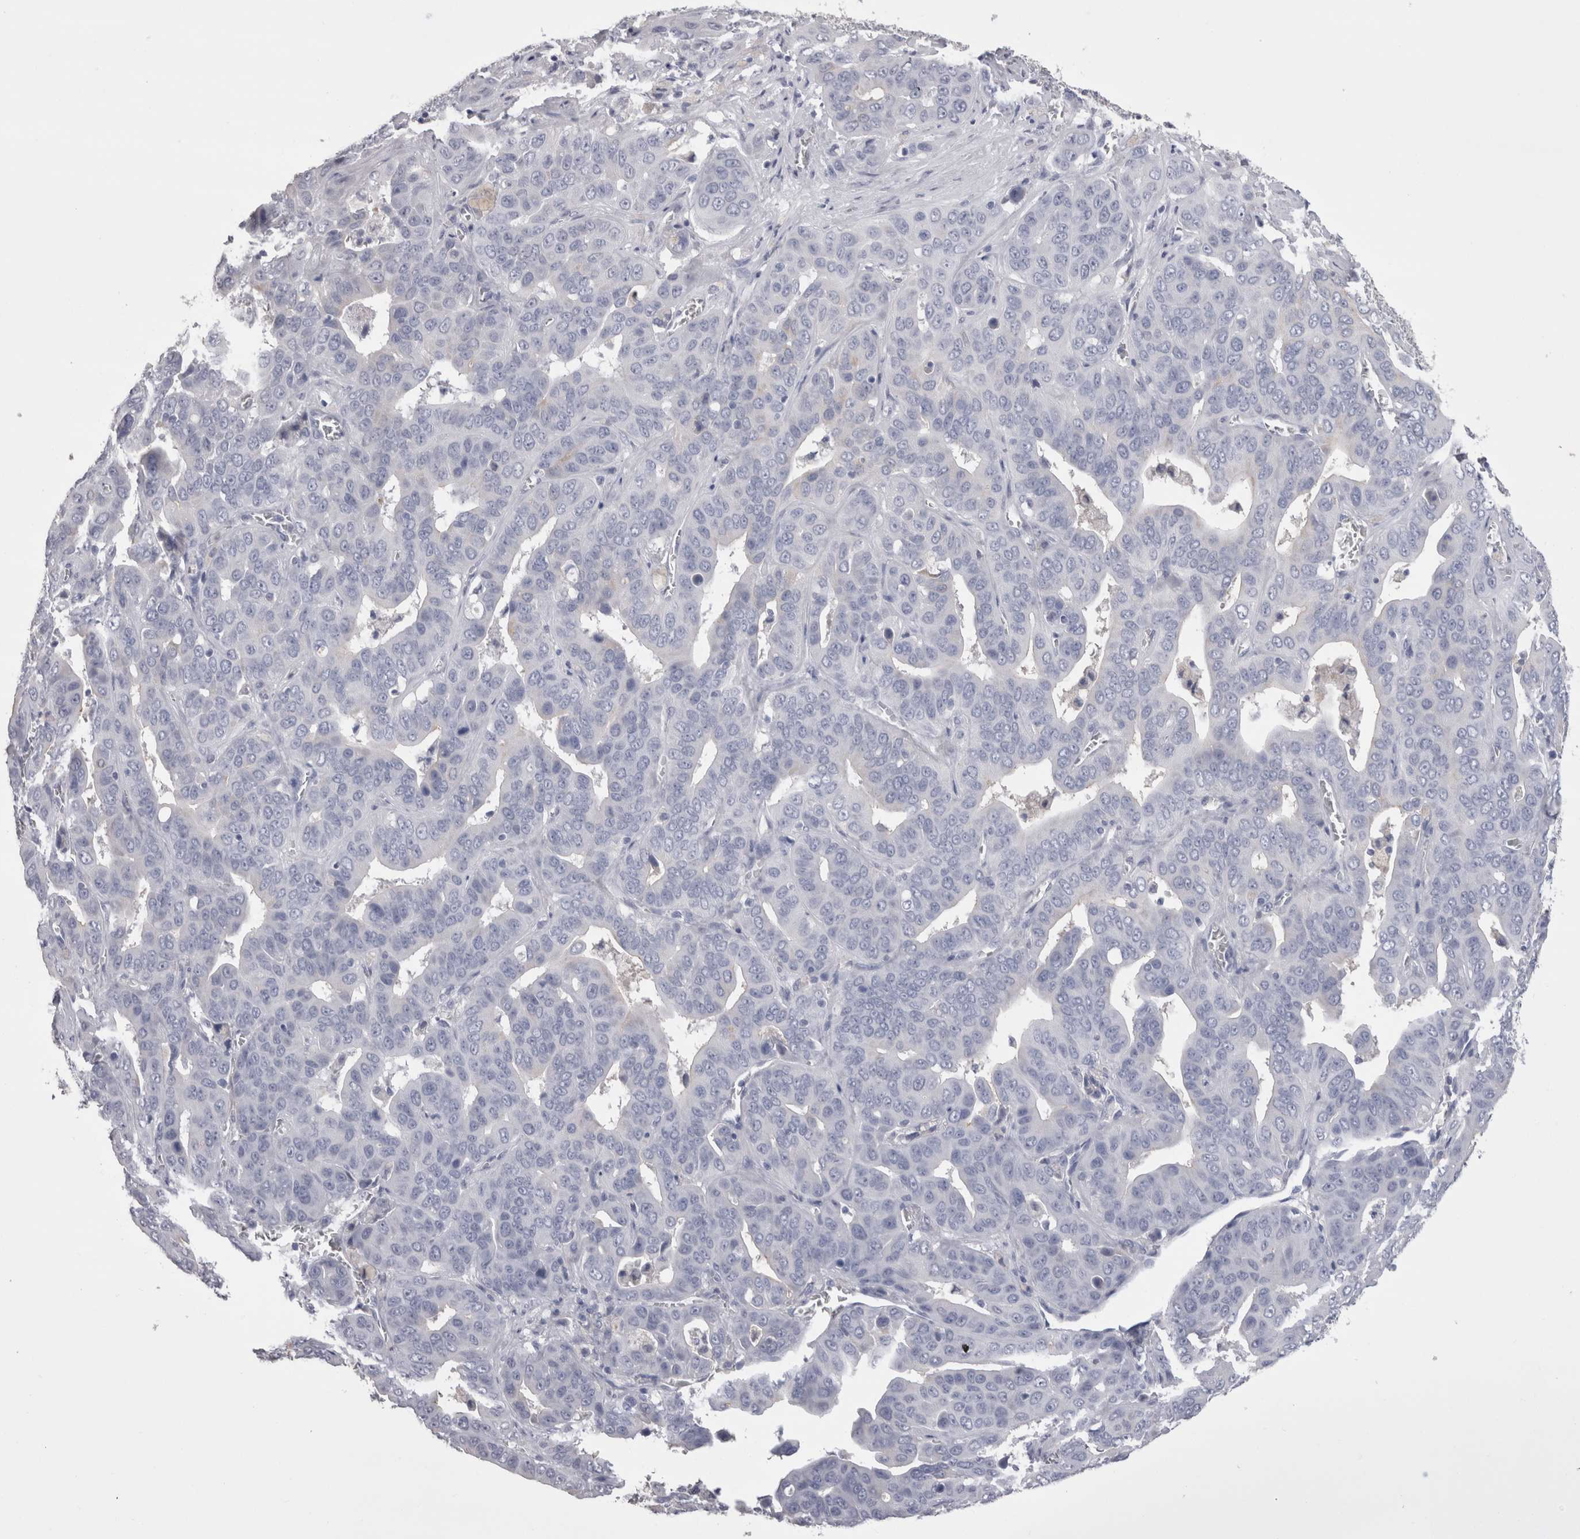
{"staining": {"intensity": "negative", "quantity": "none", "location": "none"}, "tissue": "liver cancer", "cell_type": "Tumor cells", "image_type": "cancer", "snomed": [{"axis": "morphology", "description": "Cholangiocarcinoma"}, {"axis": "topography", "description": "Liver"}], "caption": "Liver cancer (cholangiocarcinoma) was stained to show a protein in brown. There is no significant positivity in tumor cells.", "gene": "CDHR5", "patient": {"sex": "female", "age": 52}}